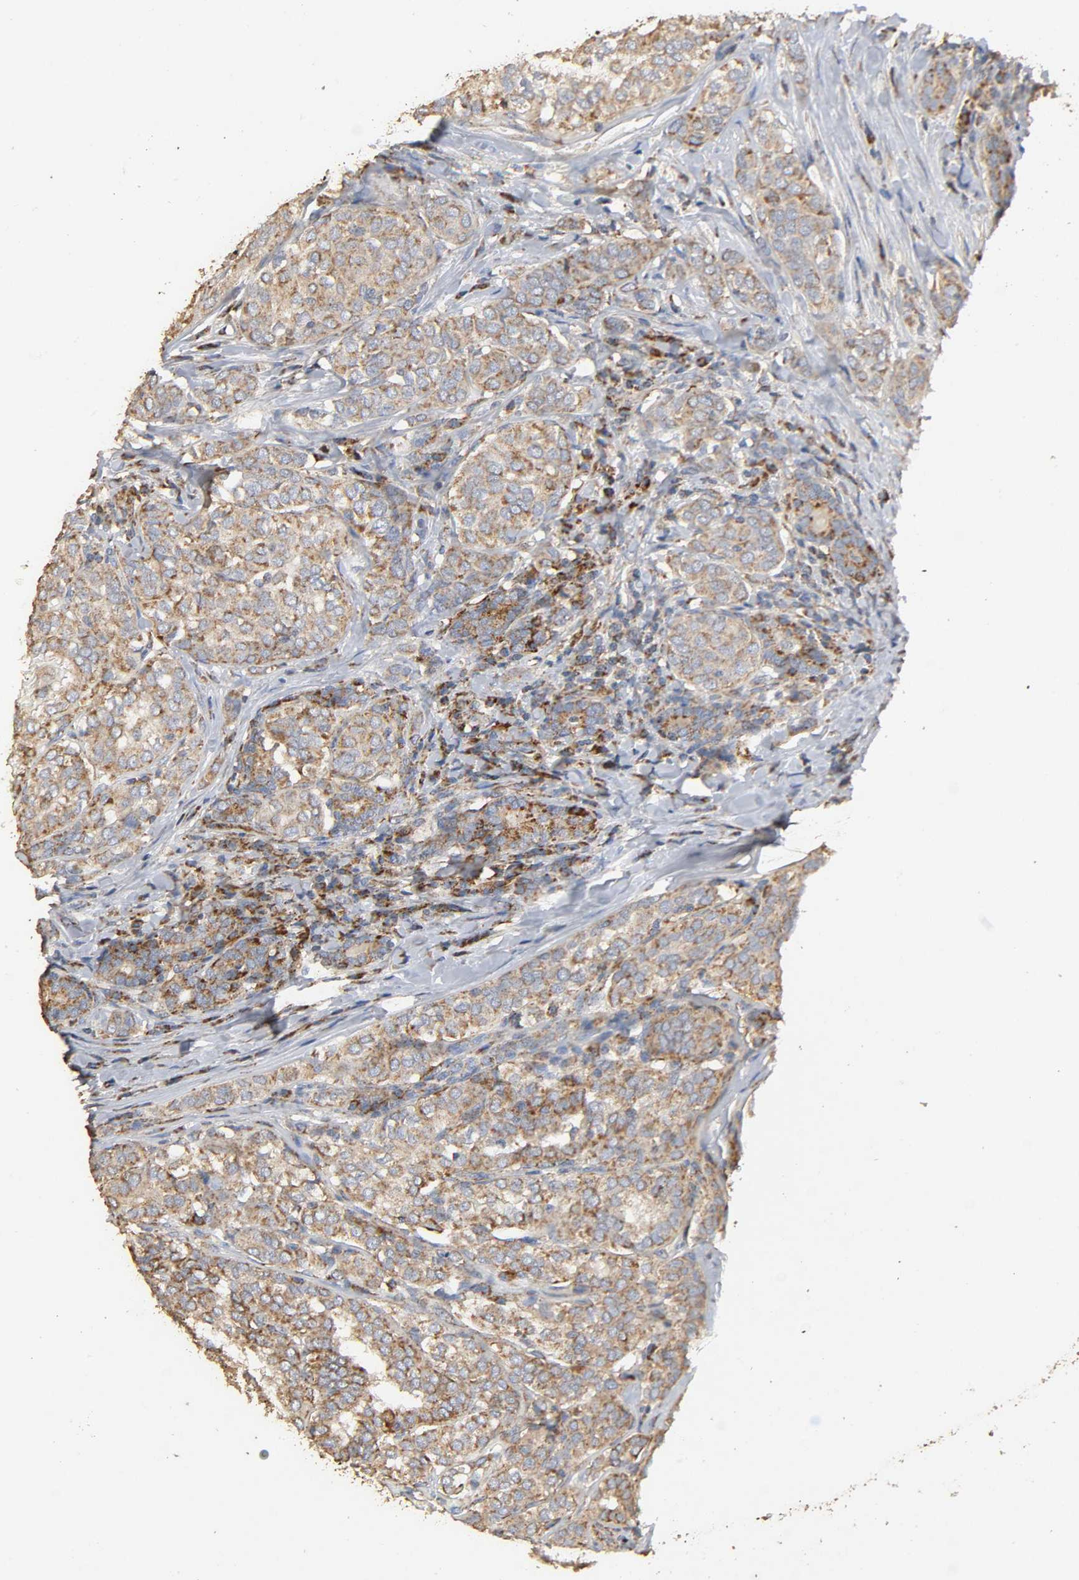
{"staining": {"intensity": "moderate", "quantity": ">75%", "location": "cytoplasmic/membranous"}, "tissue": "thyroid cancer", "cell_type": "Tumor cells", "image_type": "cancer", "snomed": [{"axis": "morphology", "description": "Papillary adenocarcinoma, NOS"}, {"axis": "topography", "description": "Thyroid gland"}], "caption": "IHC micrograph of neoplastic tissue: human thyroid cancer (papillary adenocarcinoma) stained using immunohistochemistry displays medium levels of moderate protein expression localized specifically in the cytoplasmic/membranous of tumor cells, appearing as a cytoplasmic/membranous brown color.", "gene": "NDUFS3", "patient": {"sex": "female", "age": 30}}